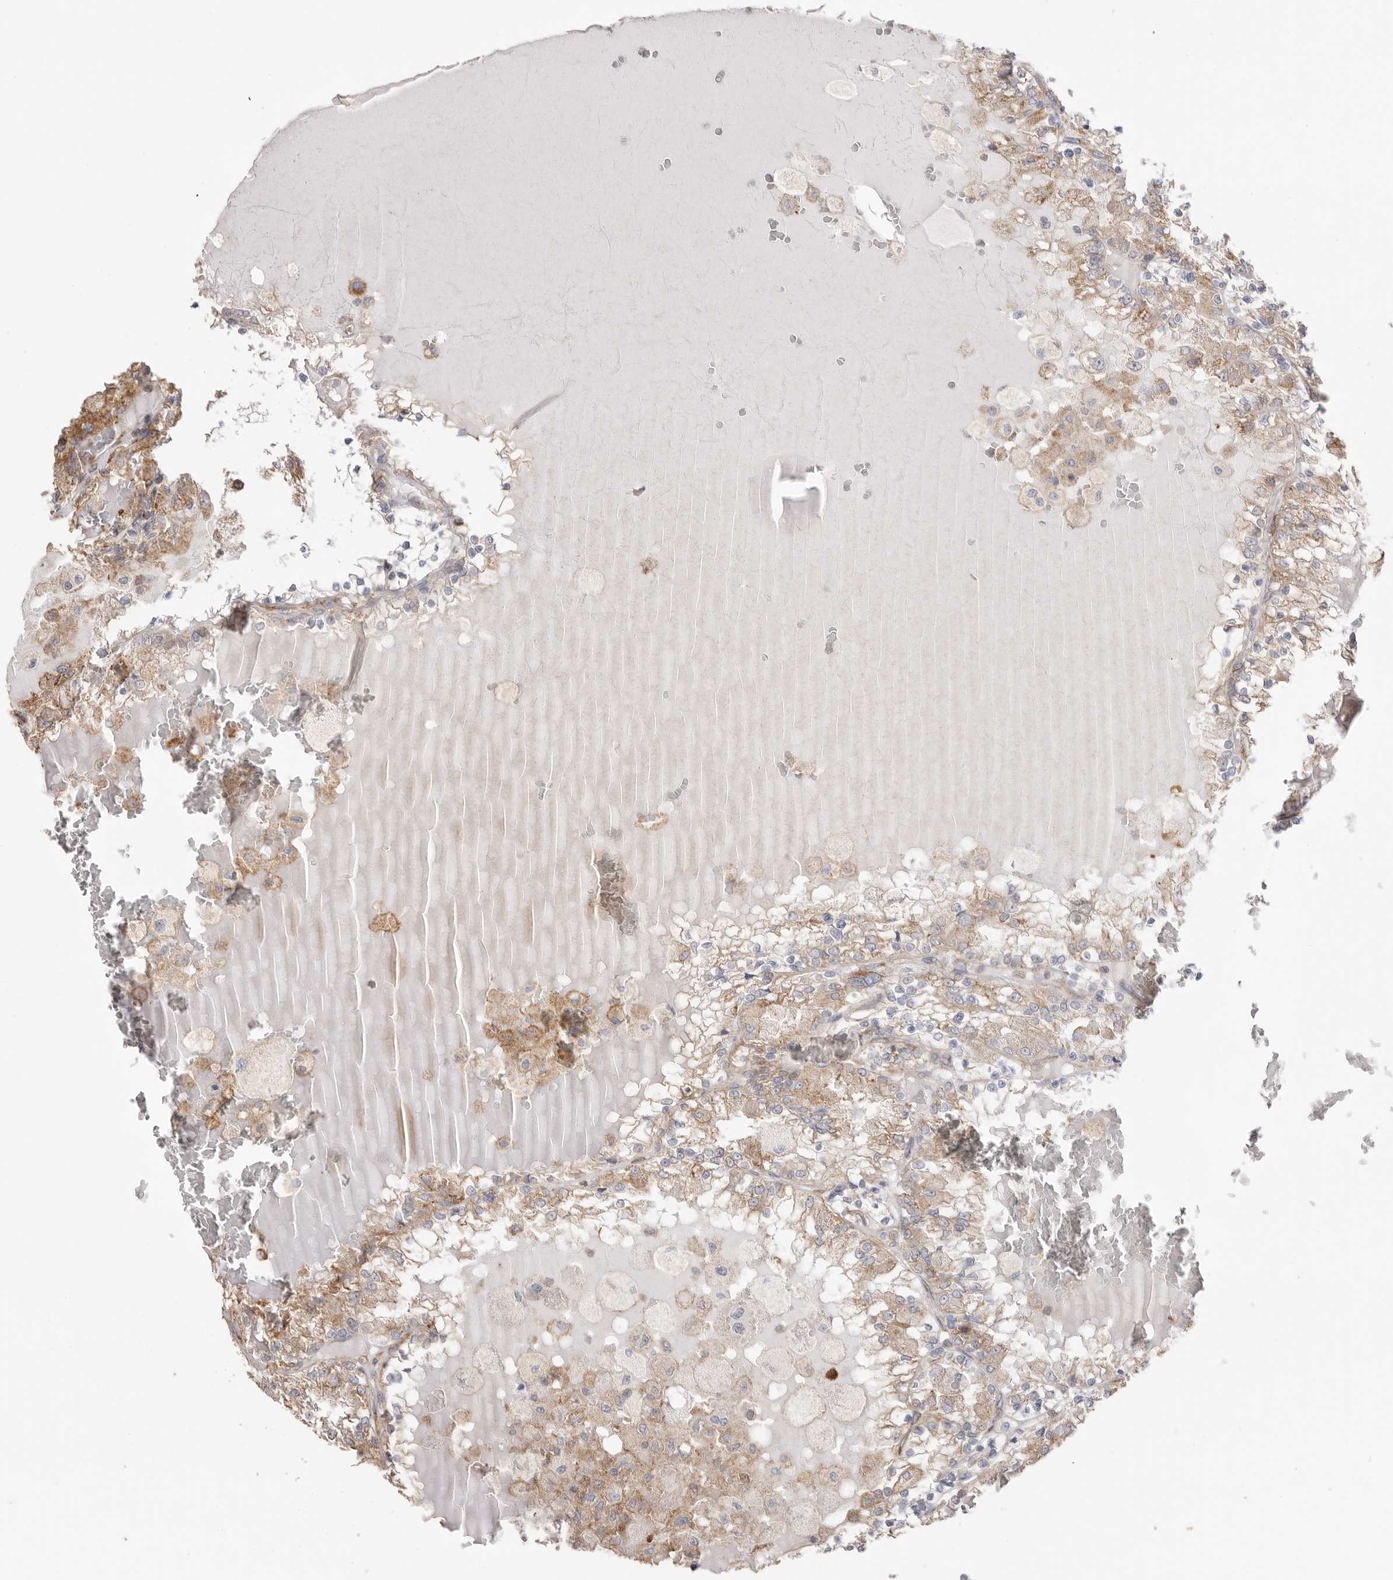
{"staining": {"intensity": "moderate", "quantity": ">75%", "location": "cytoplasmic/membranous"}, "tissue": "renal cancer", "cell_type": "Tumor cells", "image_type": "cancer", "snomed": [{"axis": "morphology", "description": "Adenocarcinoma, NOS"}, {"axis": "topography", "description": "Kidney"}], "caption": "Immunohistochemistry micrograph of neoplastic tissue: renal adenocarcinoma stained using IHC displays medium levels of moderate protein expression localized specifically in the cytoplasmic/membranous of tumor cells, appearing as a cytoplasmic/membranous brown color.", "gene": "SERBP1", "patient": {"sex": "female", "age": 56}}